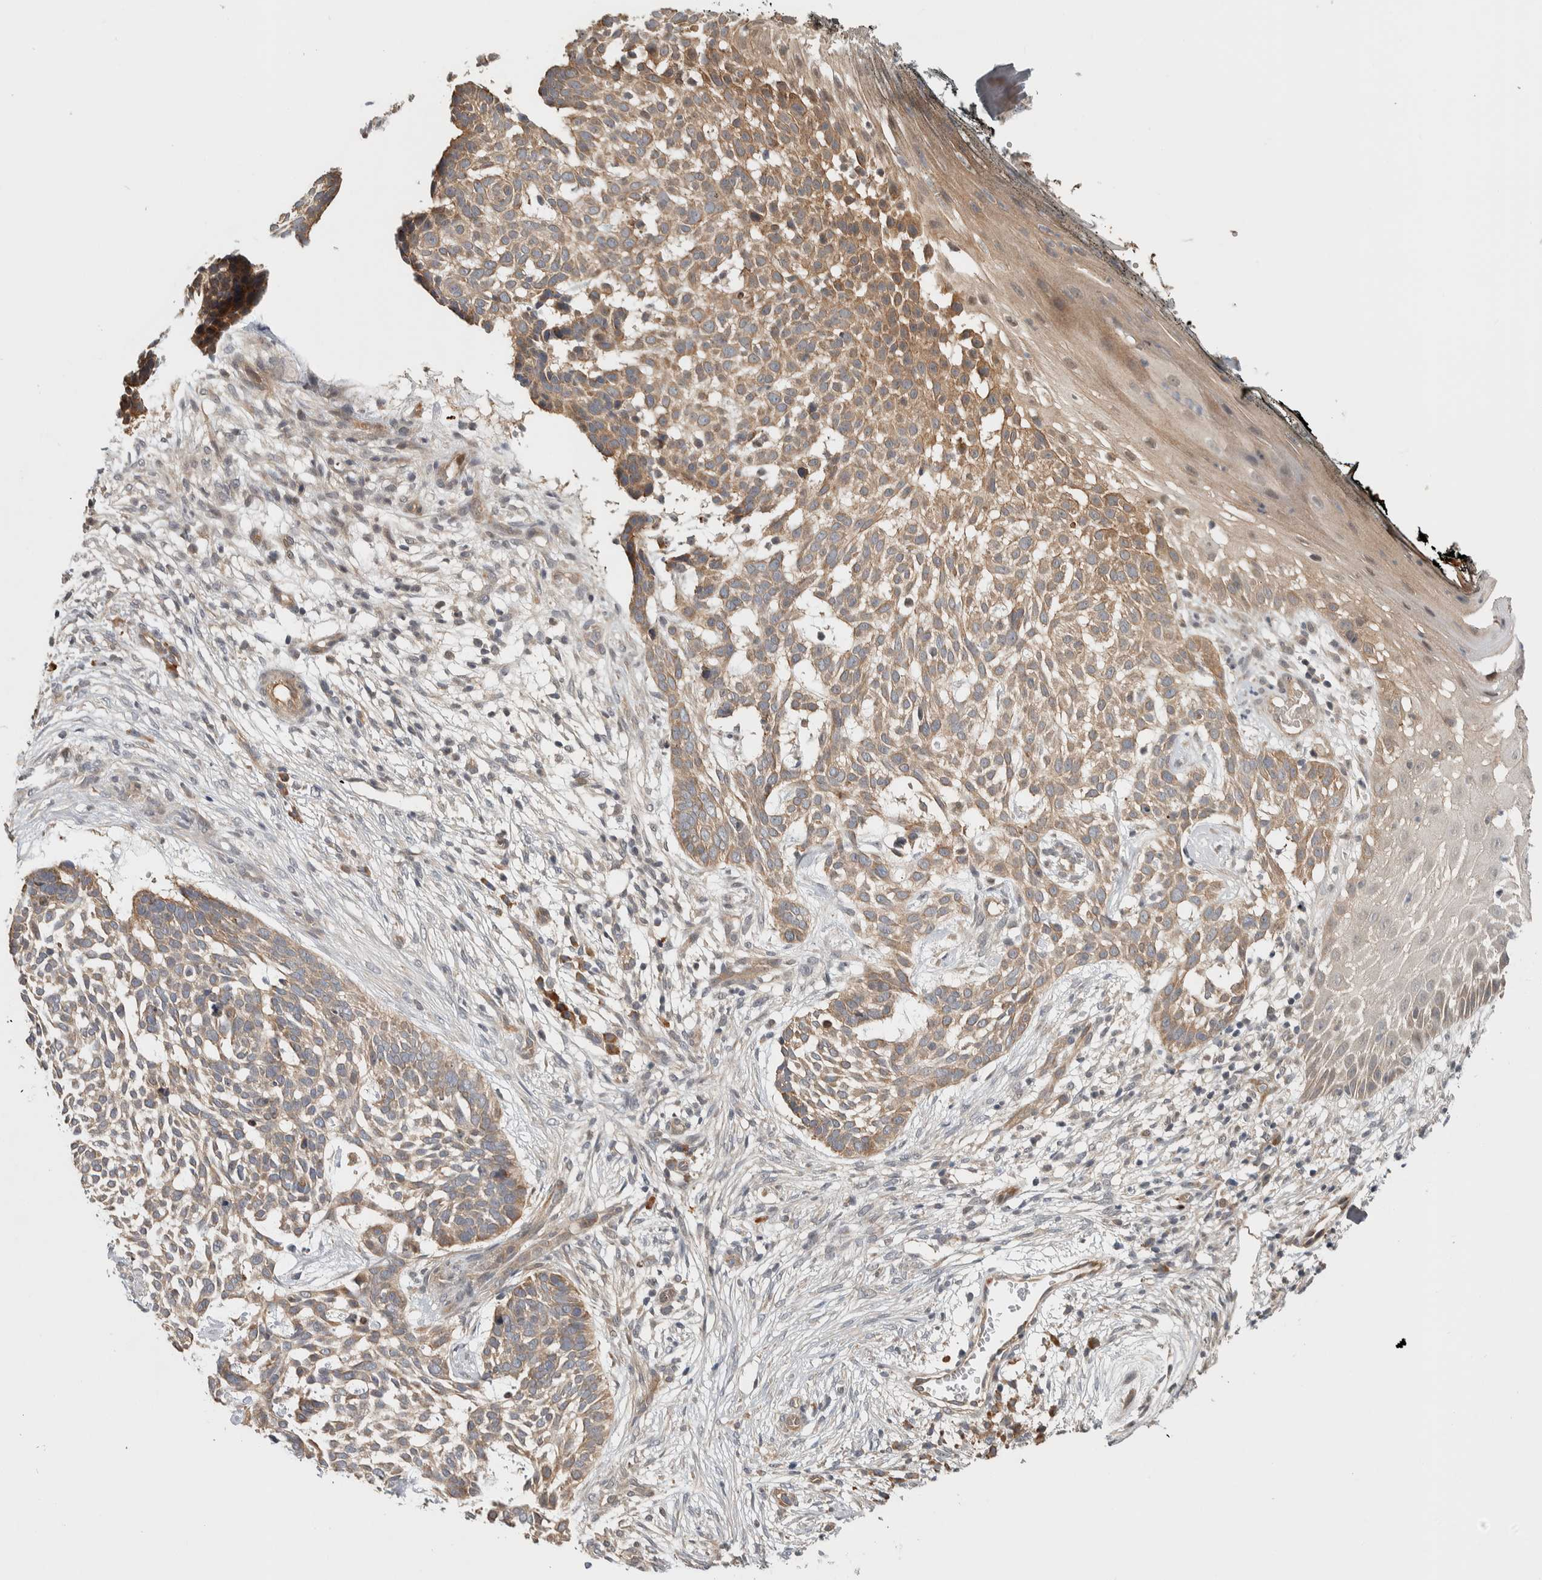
{"staining": {"intensity": "weak", "quantity": ">75%", "location": "cytoplasmic/membranous"}, "tissue": "skin cancer", "cell_type": "Tumor cells", "image_type": "cancer", "snomed": [{"axis": "morphology", "description": "Basal cell carcinoma"}, {"axis": "topography", "description": "Skin"}], "caption": "Weak cytoplasmic/membranous staining is present in approximately >75% of tumor cells in basal cell carcinoma (skin).", "gene": "TBC1D31", "patient": {"sex": "female", "age": 64}}